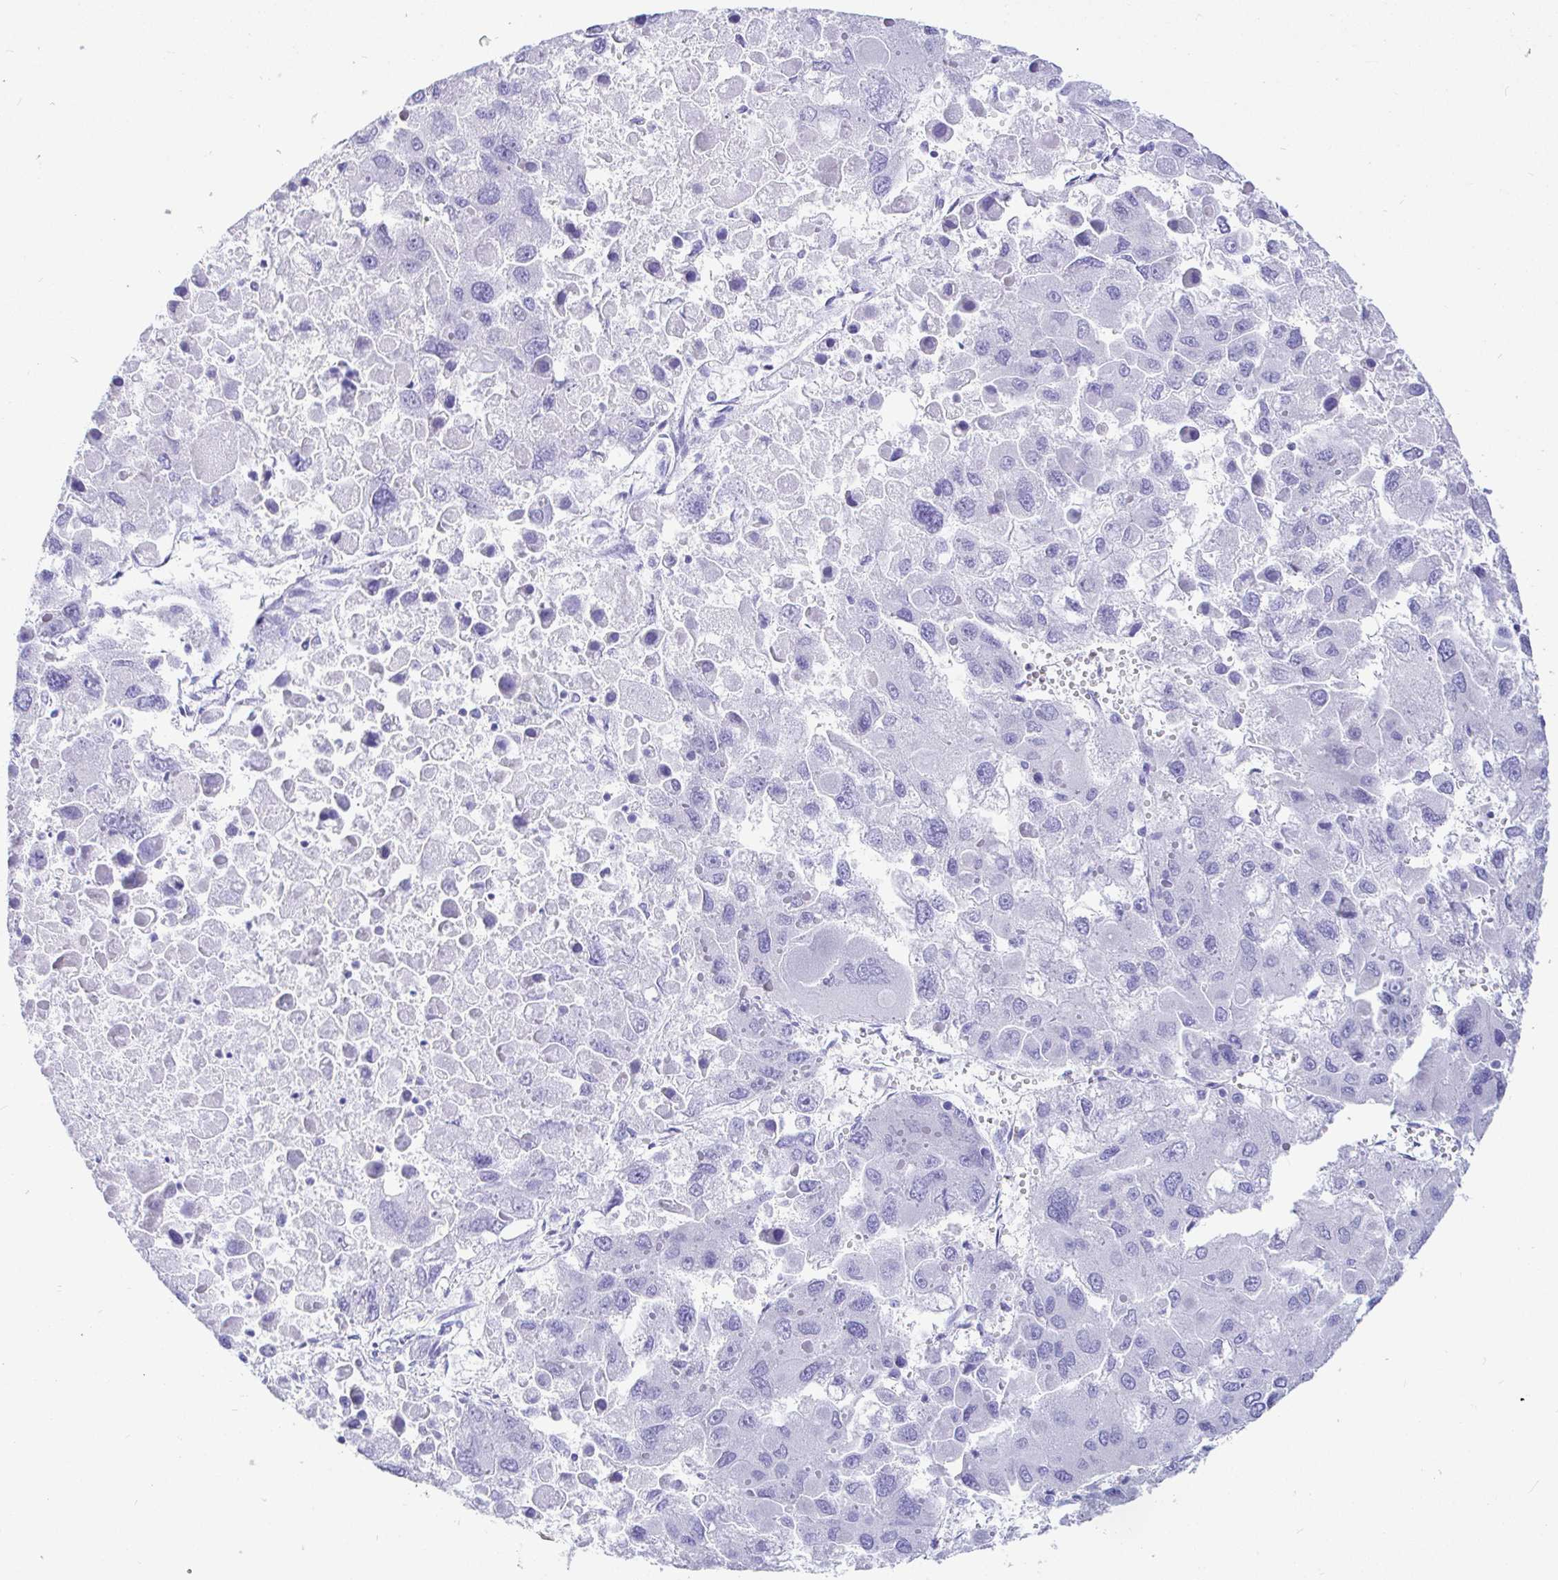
{"staining": {"intensity": "negative", "quantity": "none", "location": "none"}, "tissue": "liver cancer", "cell_type": "Tumor cells", "image_type": "cancer", "snomed": [{"axis": "morphology", "description": "Carcinoma, Hepatocellular, NOS"}, {"axis": "topography", "description": "Liver"}], "caption": "Immunohistochemistry histopathology image of neoplastic tissue: human liver cancer stained with DAB shows no significant protein staining in tumor cells. (DAB (3,3'-diaminobenzidine) immunohistochemistry, high magnification).", "gene": "CCDC62", "patient": {"sex": "female", "age": 41}}